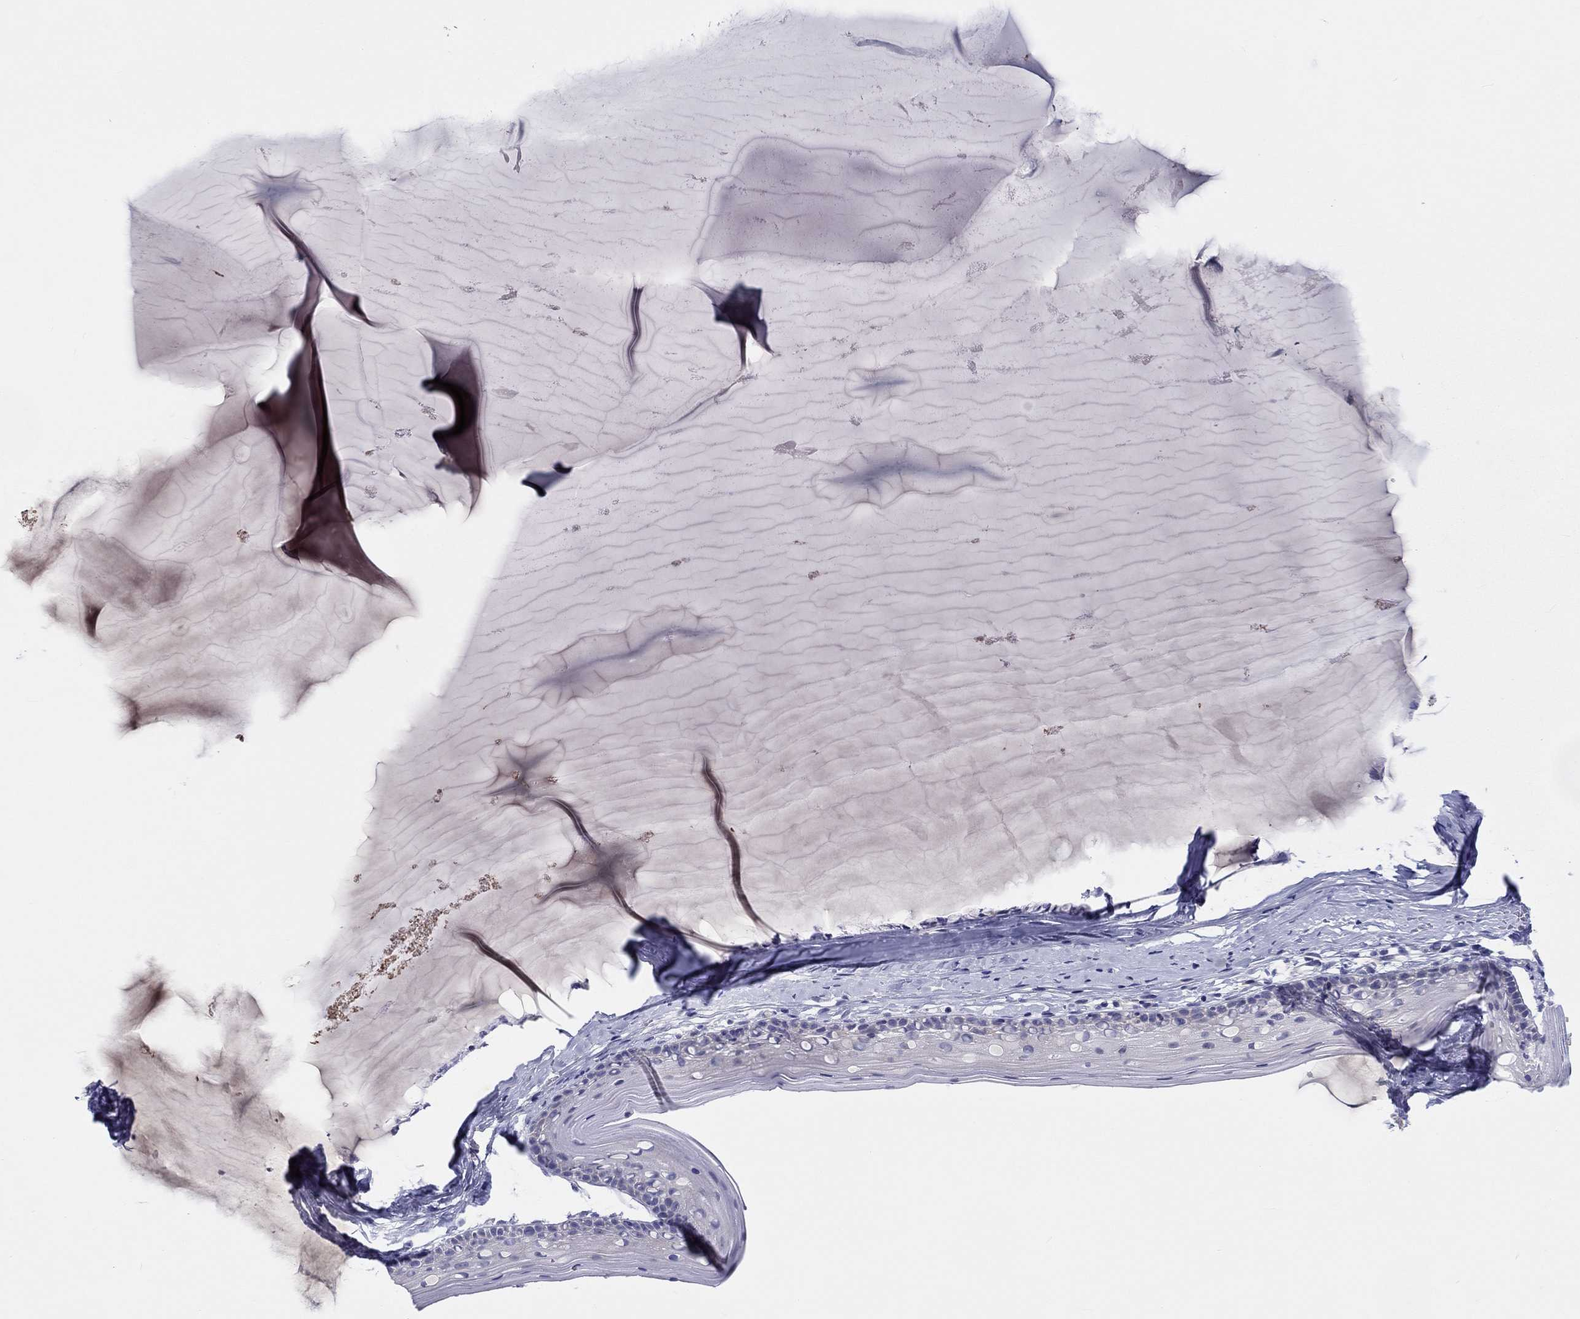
{"staining": {"intensity": "negative", "quantity": "none", "location": "none"}, "tissue": "cervix", "cell_type": "Glandular cells", "image_type": "normal", "snomed": [{"axis": "morphology", "description": "Normal tissue, NOS"}, {"axis": "topography", "description": "Cervix"}], "caption": "Immunohistochemistry of unremarkable cervix reveals no staining in glandular cells.", "gene": "ABCG4", "patient": {"sex": "female", "age": 40}}